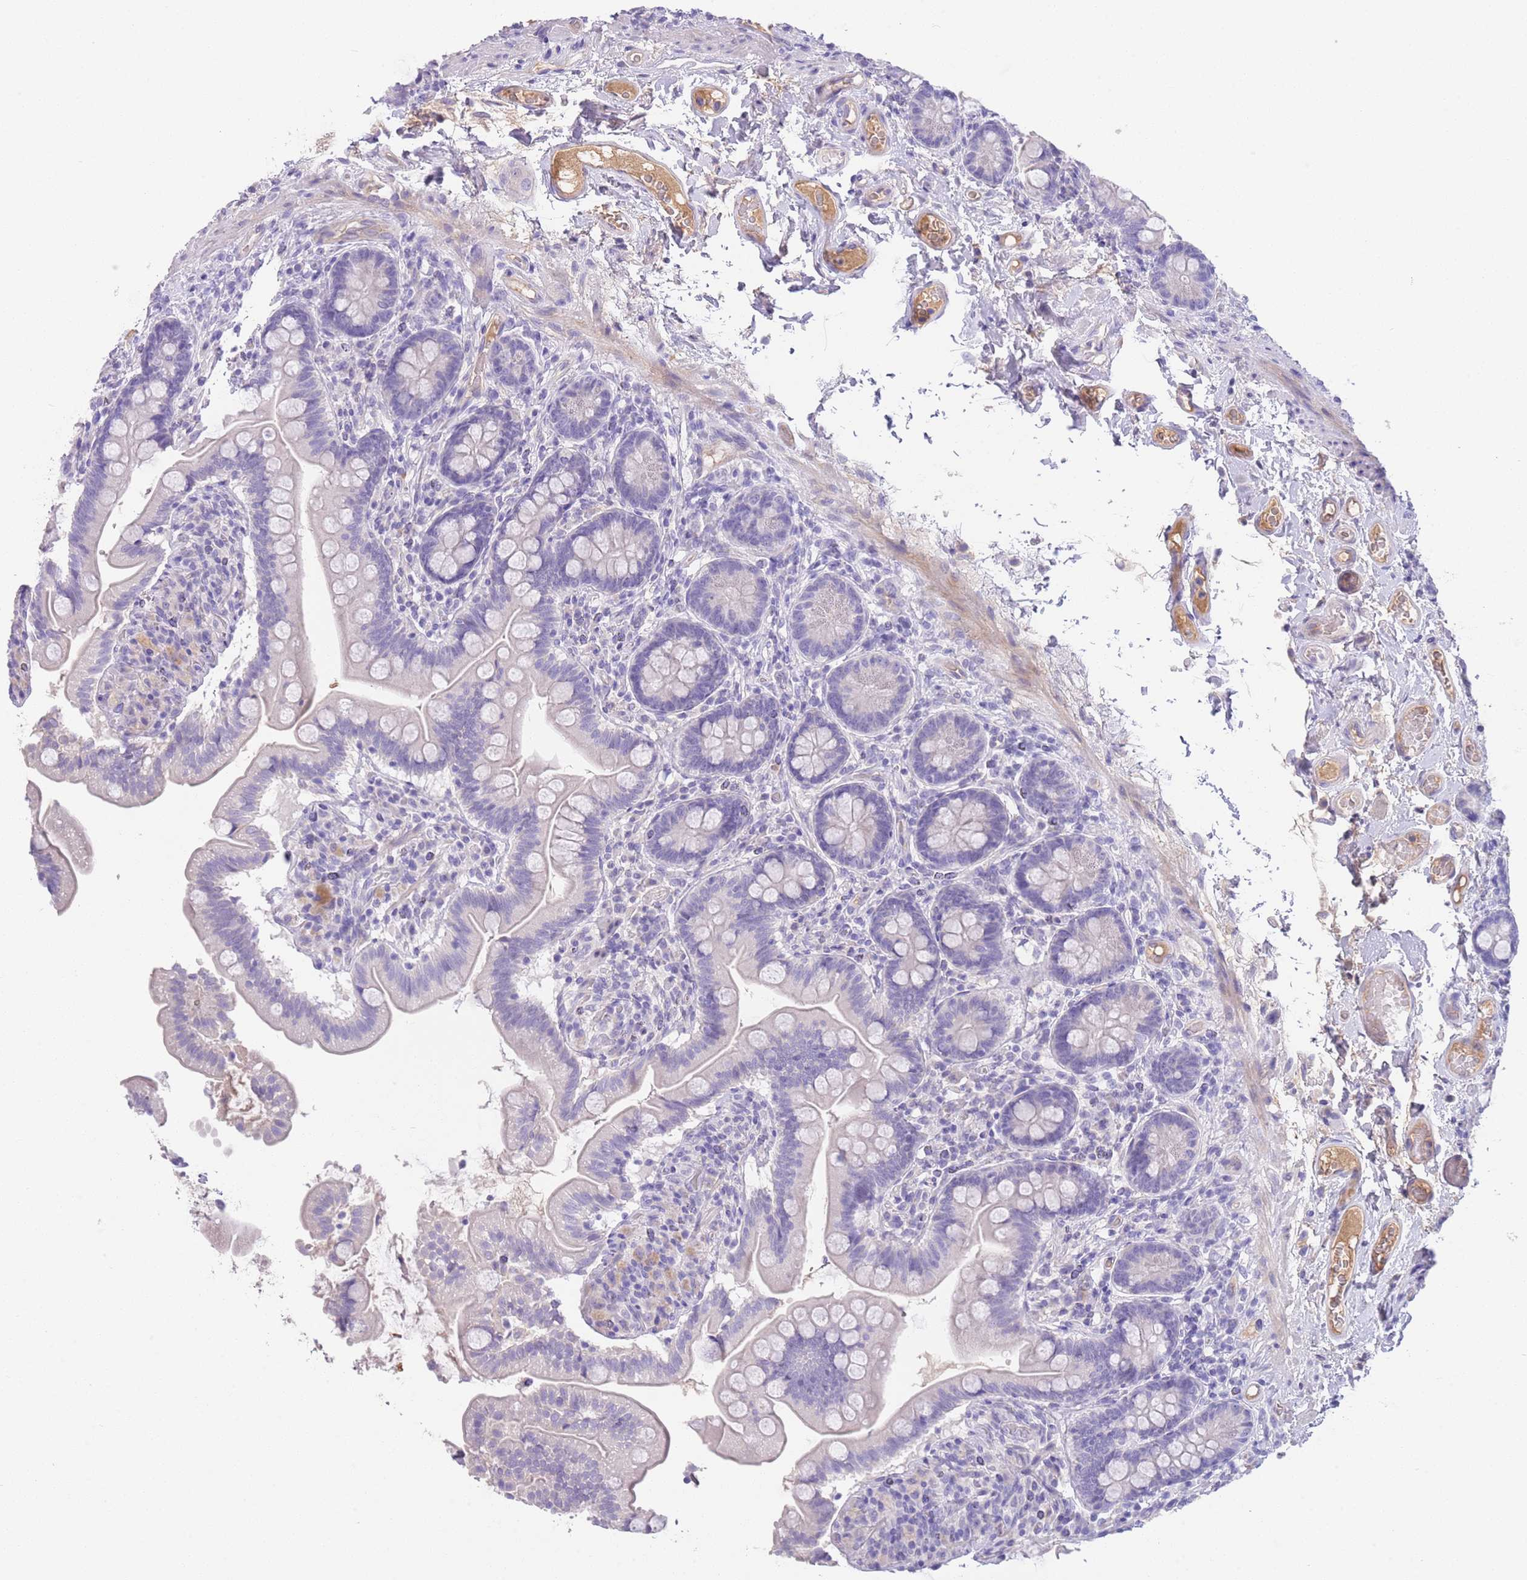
{"staining": {"intensity": "negative", "quantity": "none", "location": "none"}, "tissue": "small intestine", "cell_type": "Glandular cells", "image_type": "normal", "snomed": [{"axis": "morphology", "description": "Normal tissue, NOS"}, {"axis": "topography", "description": "Small intestine"}], "caption": "Immunohistochemistry of unremarkable small intestine displays no expression in glandular cells. Brightfield microscopy of immunohistochemistry stained with DAB (brown) and hematoxylin (blue), captured at high magnification.", "gene": "IGFL4", "patient": {"sex": "female", "age": 64}}